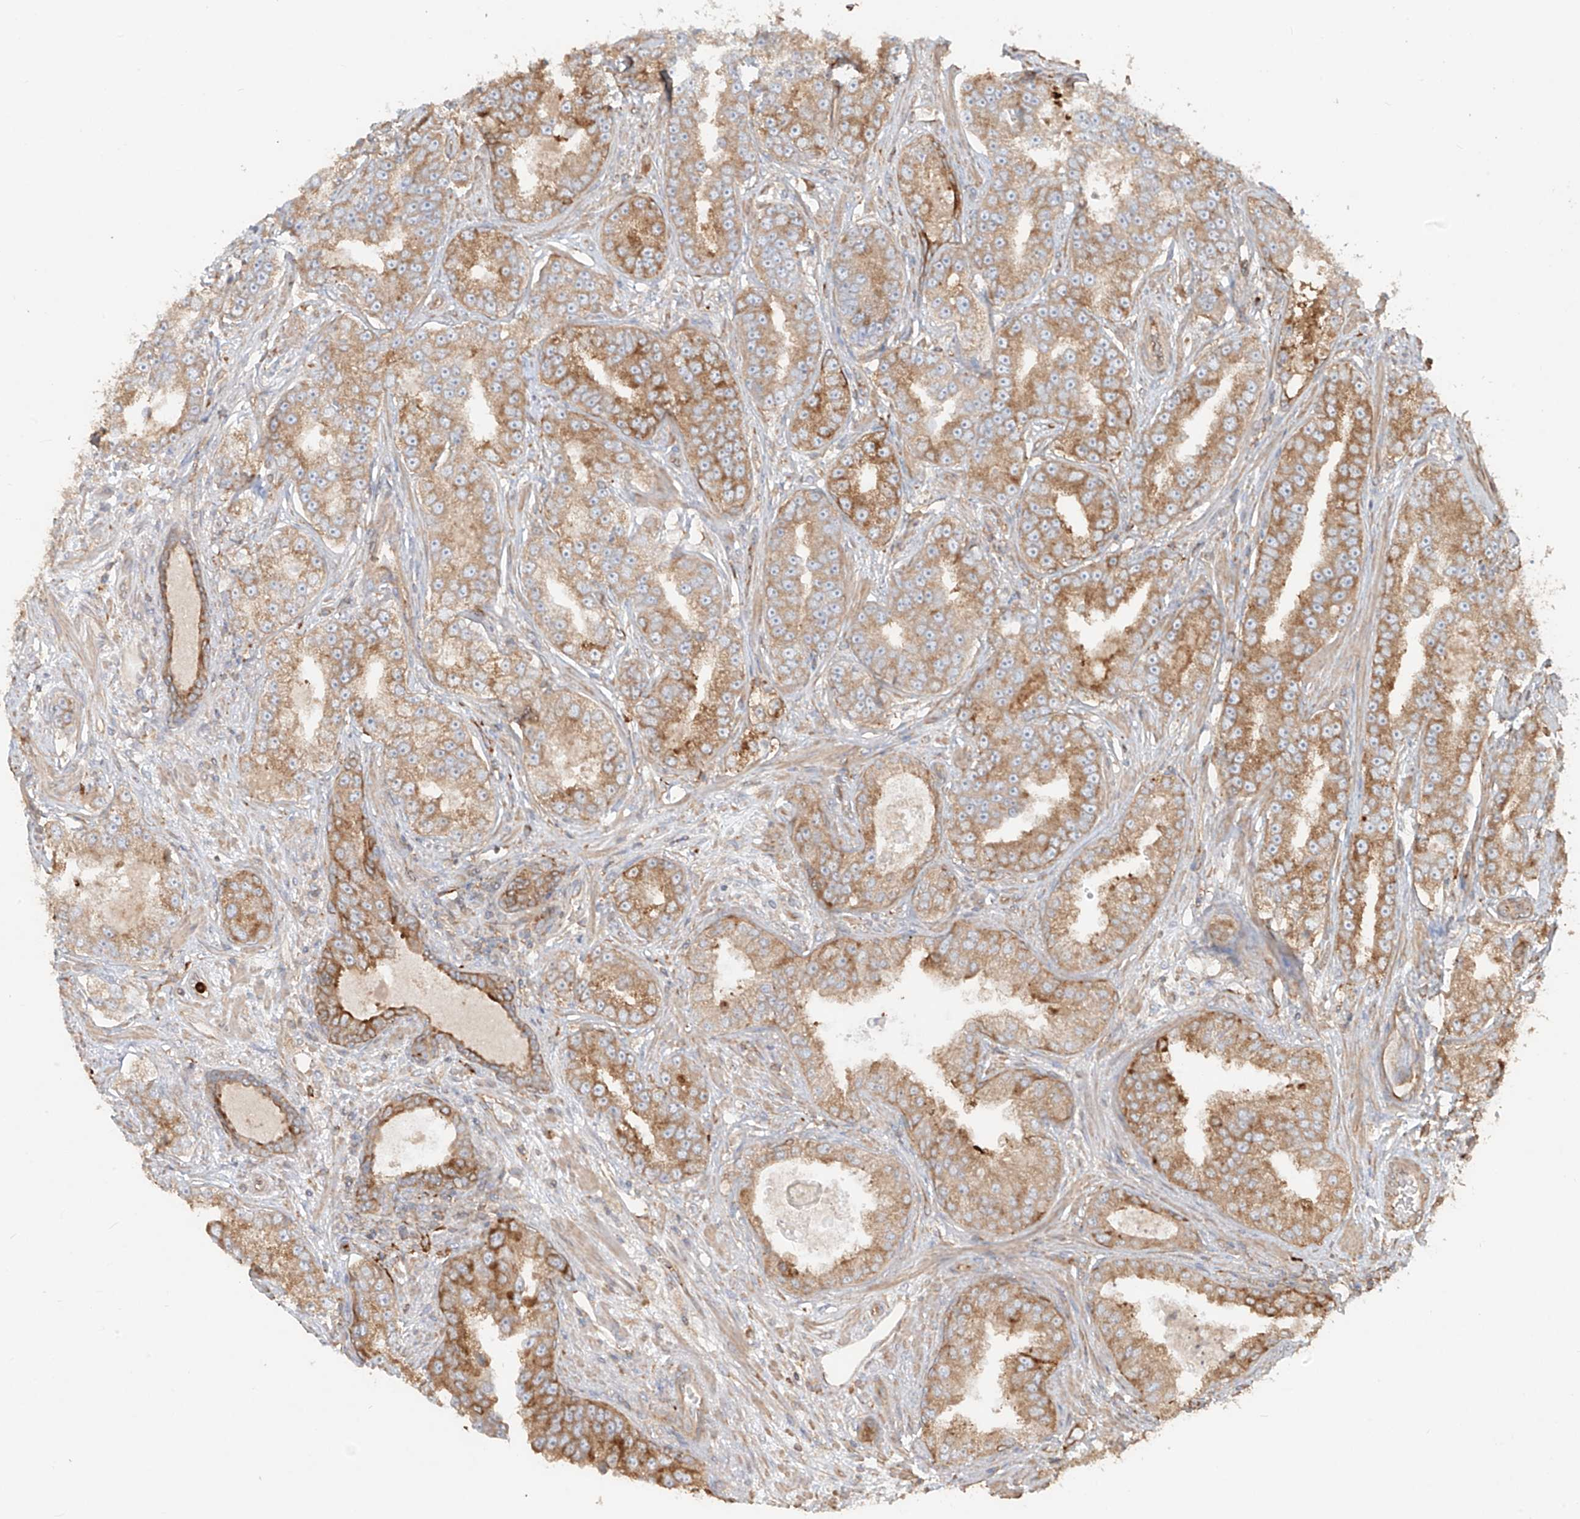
{"staining": {"intensity": "moderate", "quantity": ">75%", "location": "cytoplasmic/membranous"}, "tissue": "prostate cancer", "cell_type": "Tumor cells", "image_type": "cancer", "snomed": [{"axis": "morphology", "description": "Normal tissue, NOS"}, {"axis": "morphology", "description": "Adenocarcinoma, High grade"}, {"axis": "topography", "description": "Prostate"}], "caption": "Moderate cytoplasmic/membranous positivity for a protein is present in approximately >75% of tumor cells of prostate adenocarcinoma (high-grade) using immunohistochemistry (IHC).", "gene": "CCDC115", "patient": {"sex": "male", "age": 83}}